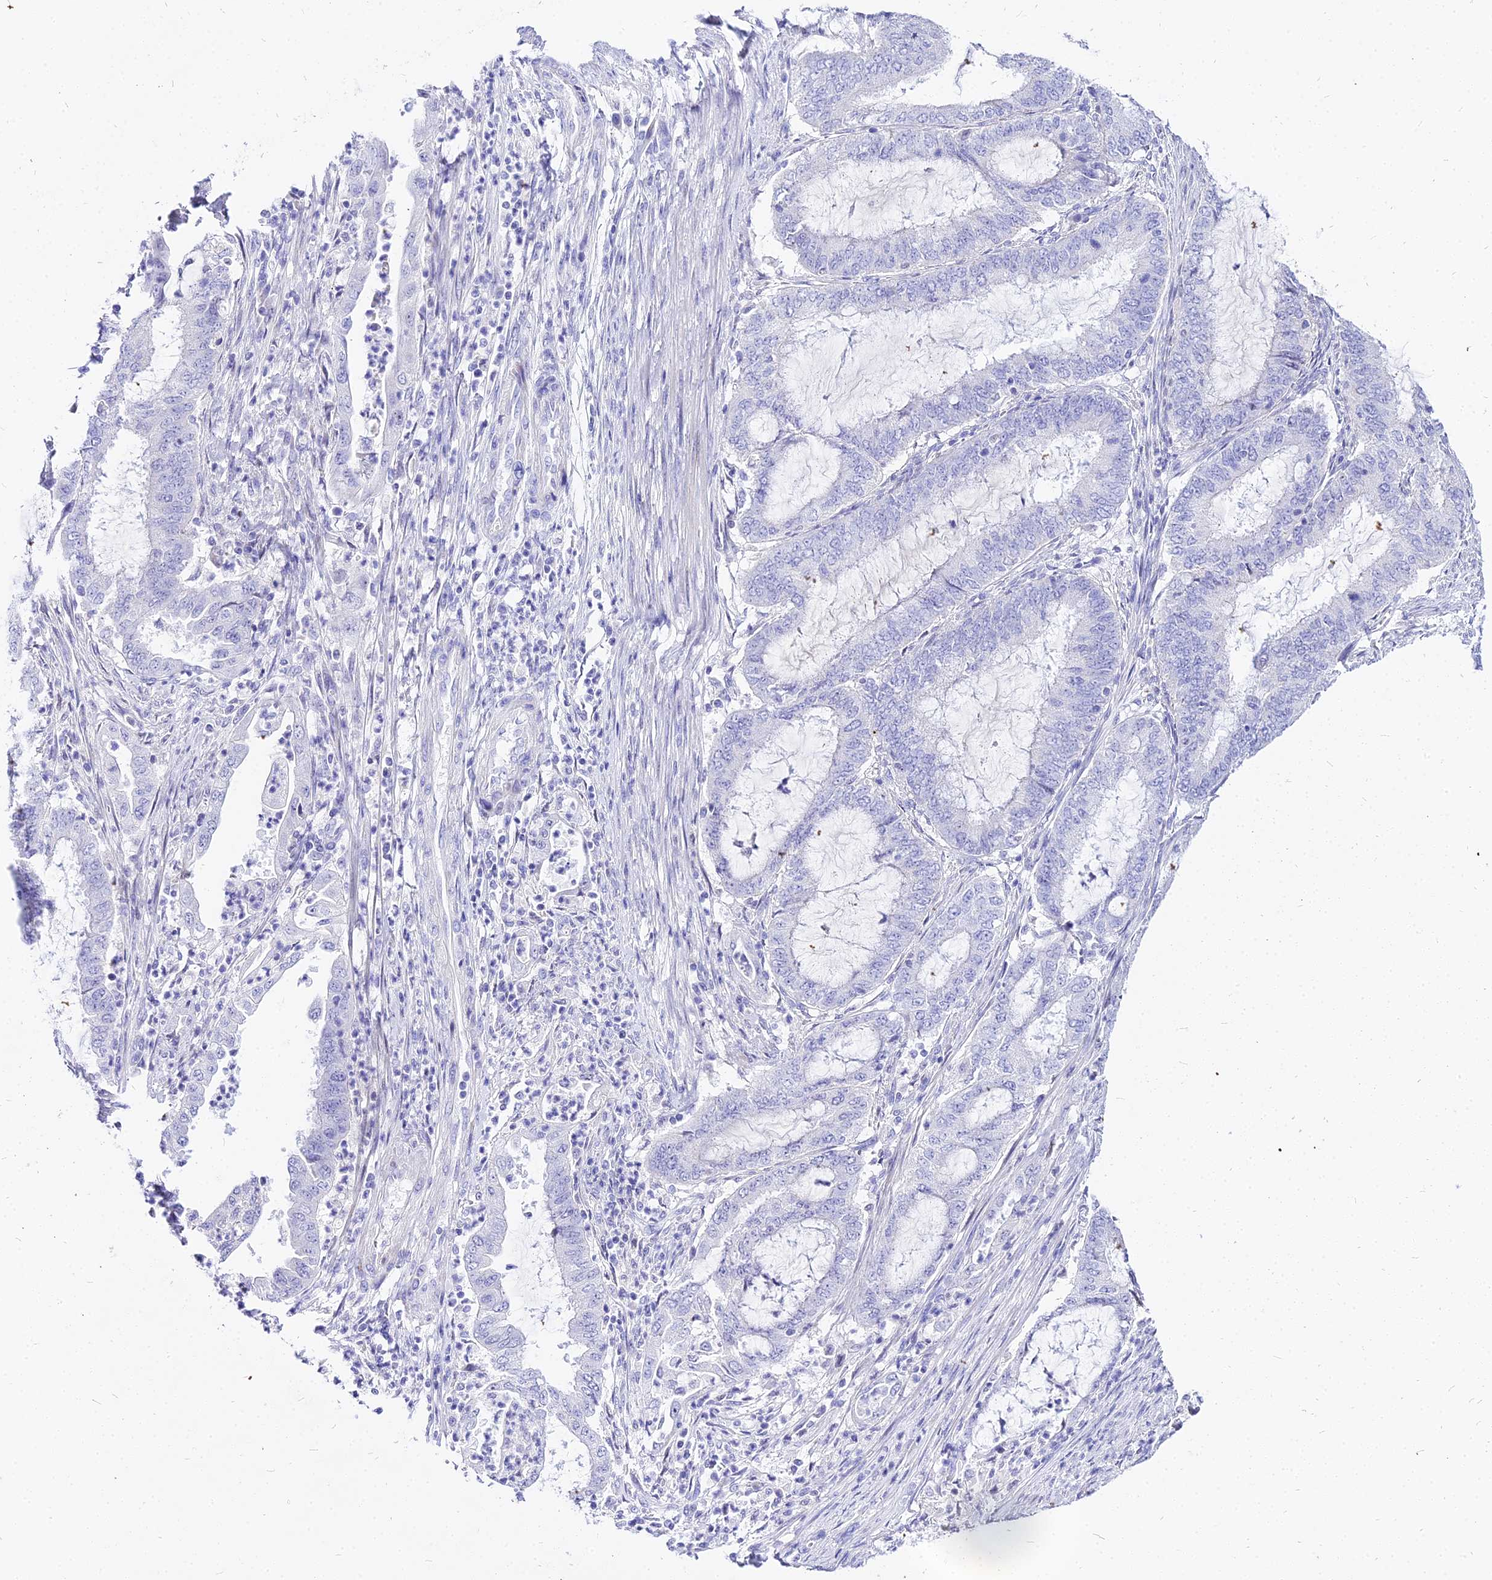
{"staining": {"intensity": "negative", "quantity": "none", "location": "none"}, "tissue": "endometrial cancer", "cell_type": "Tumor cells", "image_type": "cancer", "snomed": [{"axis": "morphology", "description": "Adenocarcinoma, NOS"}, {"axis": "topography", "description": "Endometrium"}], "caption": "Tumor cells are negative for brown protein staining in adenocarcinoma (endometrial).", "gene": "CARD18", "patient": {"sex": "female", "age": 51}}